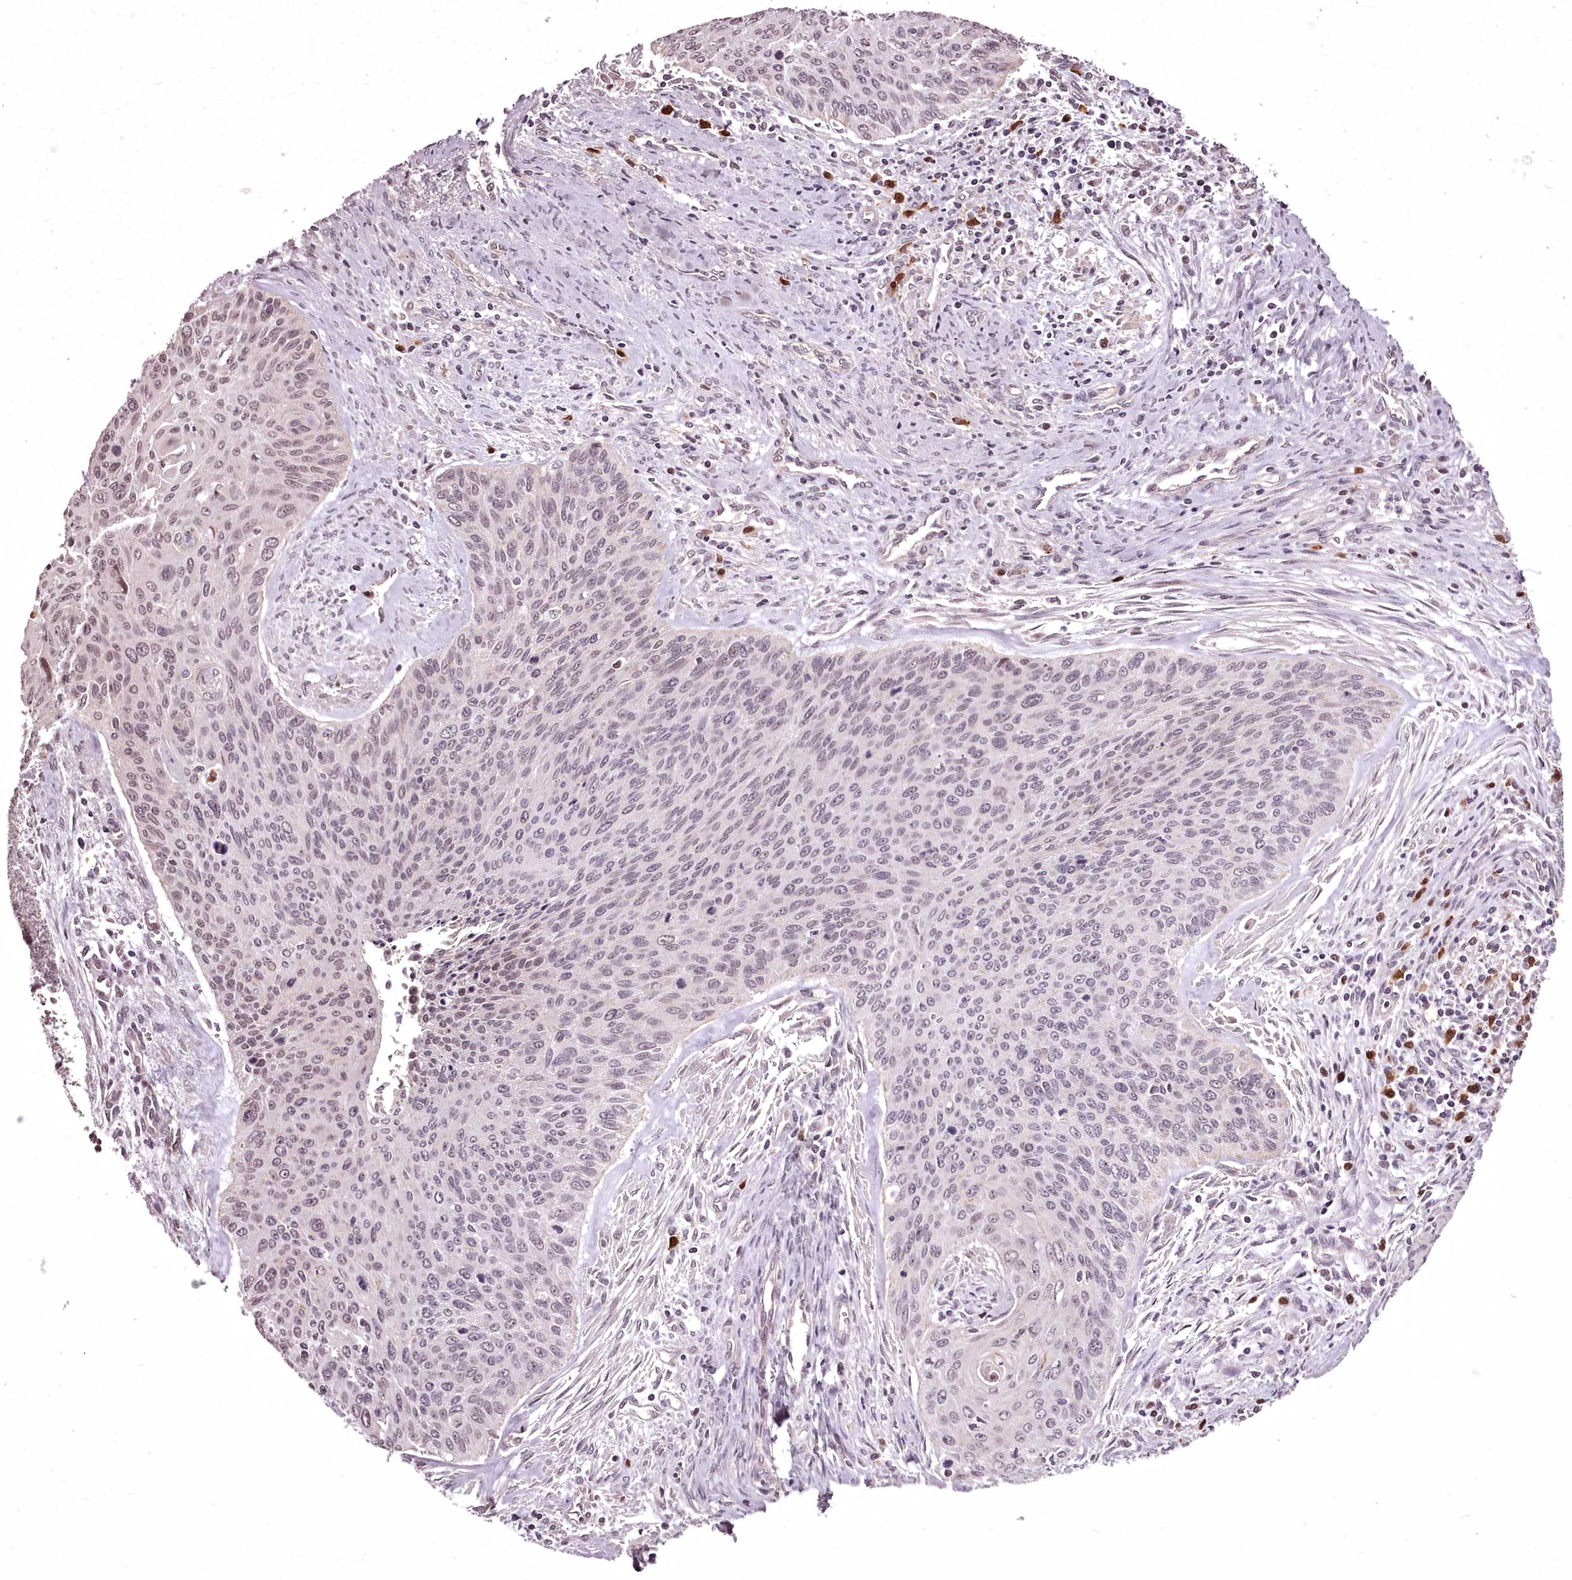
{"staining": {"intensity": "weak", "quantity": "25%-75%", "location": "nuclear"}, "tissue": "cervical cancer", "cell_type": "Tumor cells", "image_type": "cancer", "snomed": [{"axis": "morphology", "description": "Squamous cell carcinoma, NOS"}, {"axis": "topography", "description": "Cervix"}], "caption": "Weak nuclear expression for a protein is present in about 25%-75% of tumor cells of cervical squamous cell carcinoma using immunohistochemistry (IHC).", "gene": "ADRA1D", "patient": {"sex": "female", "age": 55}}